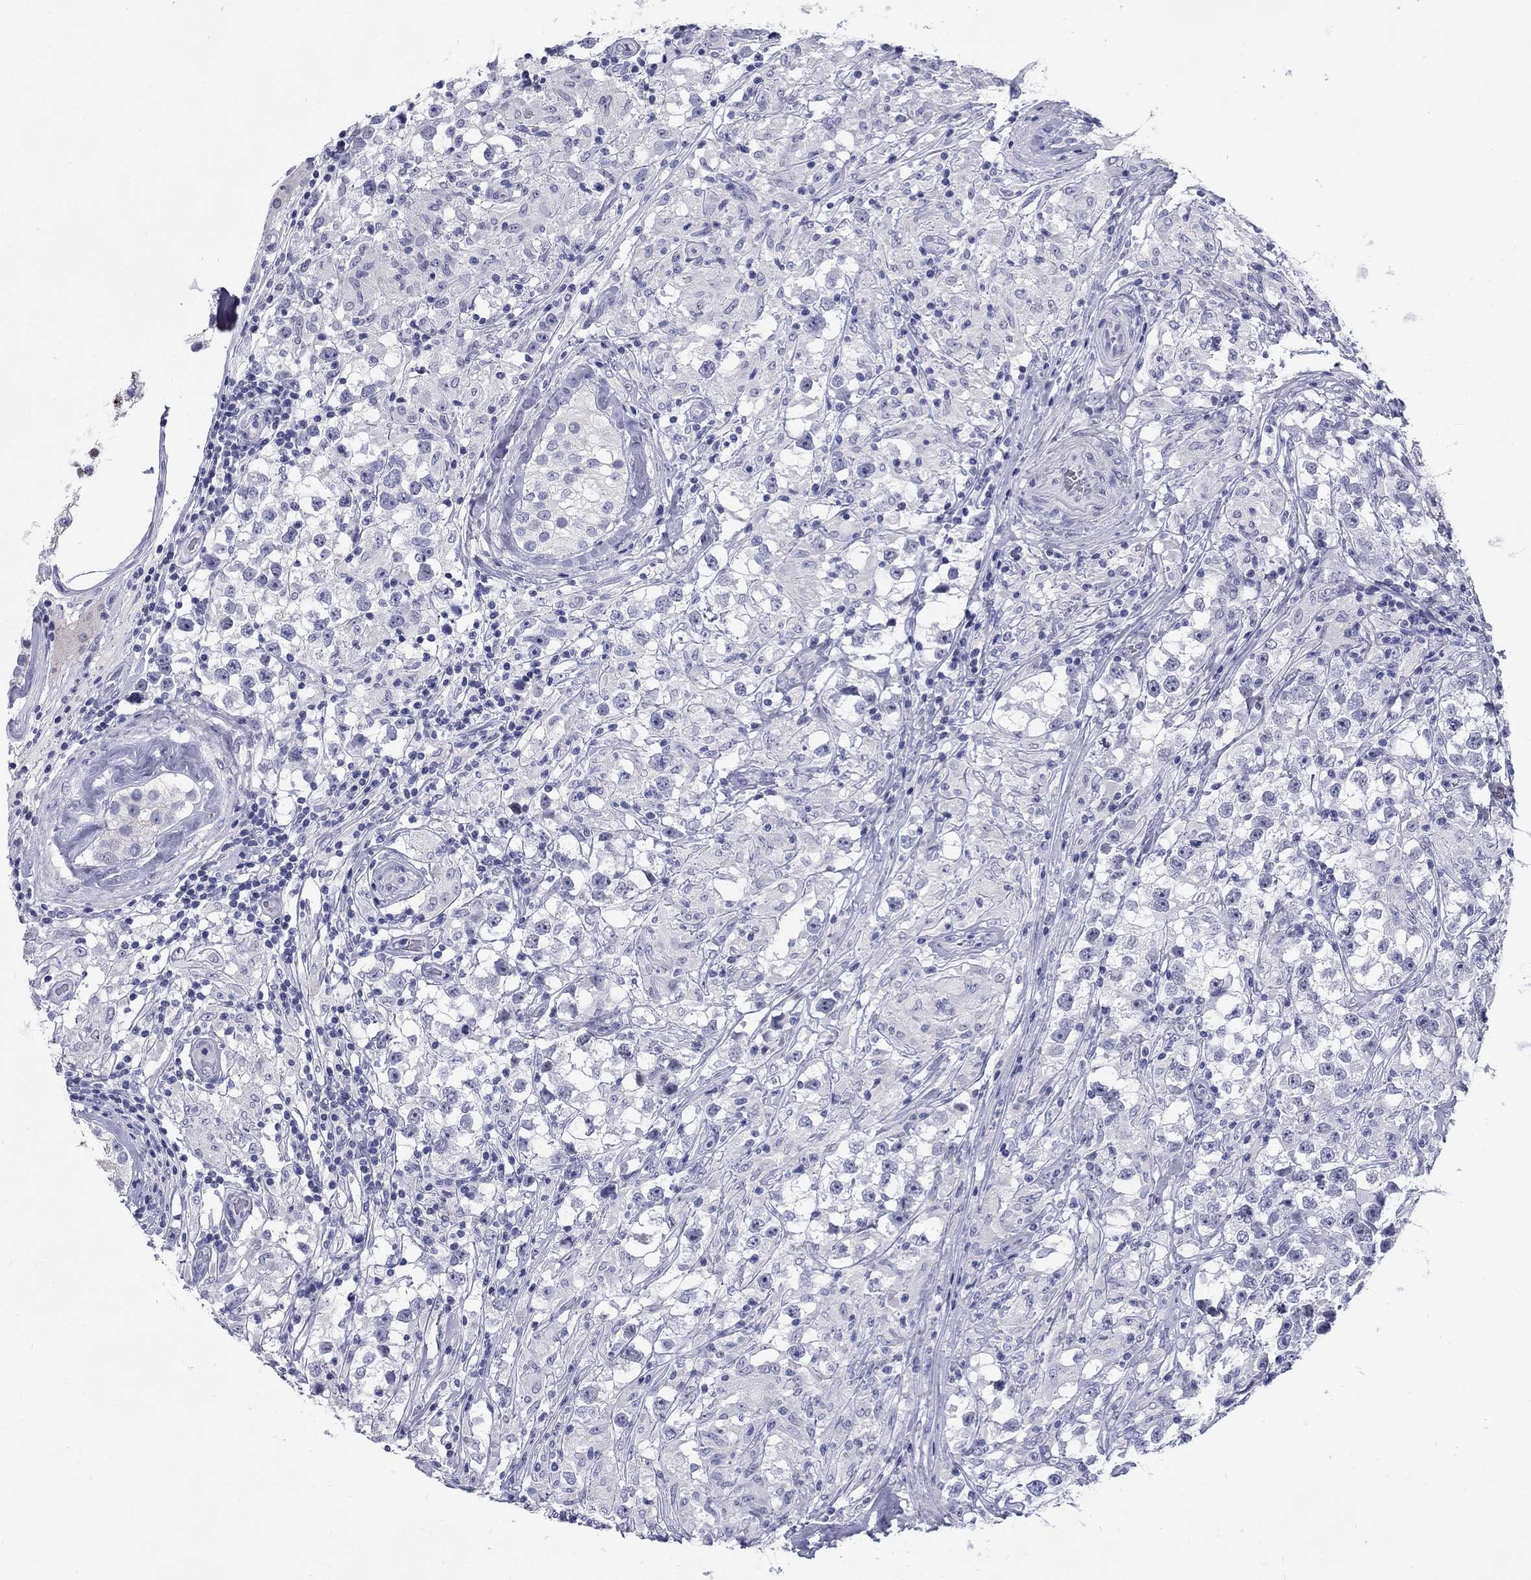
{"staining": {"intensity": "negative", "quantity": "none", "location": "none"}, "tissue": "testis cancer", "cell_type": "Tumor cells", "image_type": "cancer", "snomed": [{"axis": "morphology", "description": "Seminoma, NOS"}, {"axis": "topography", "description": "Testis"}], "caption": "This is an immunohistochemistry photomicrograph of testis seminoma. There is no staining in tumor cells.", "gene": "C4orf19", "patient": {"sex": "male", "age": 46}}